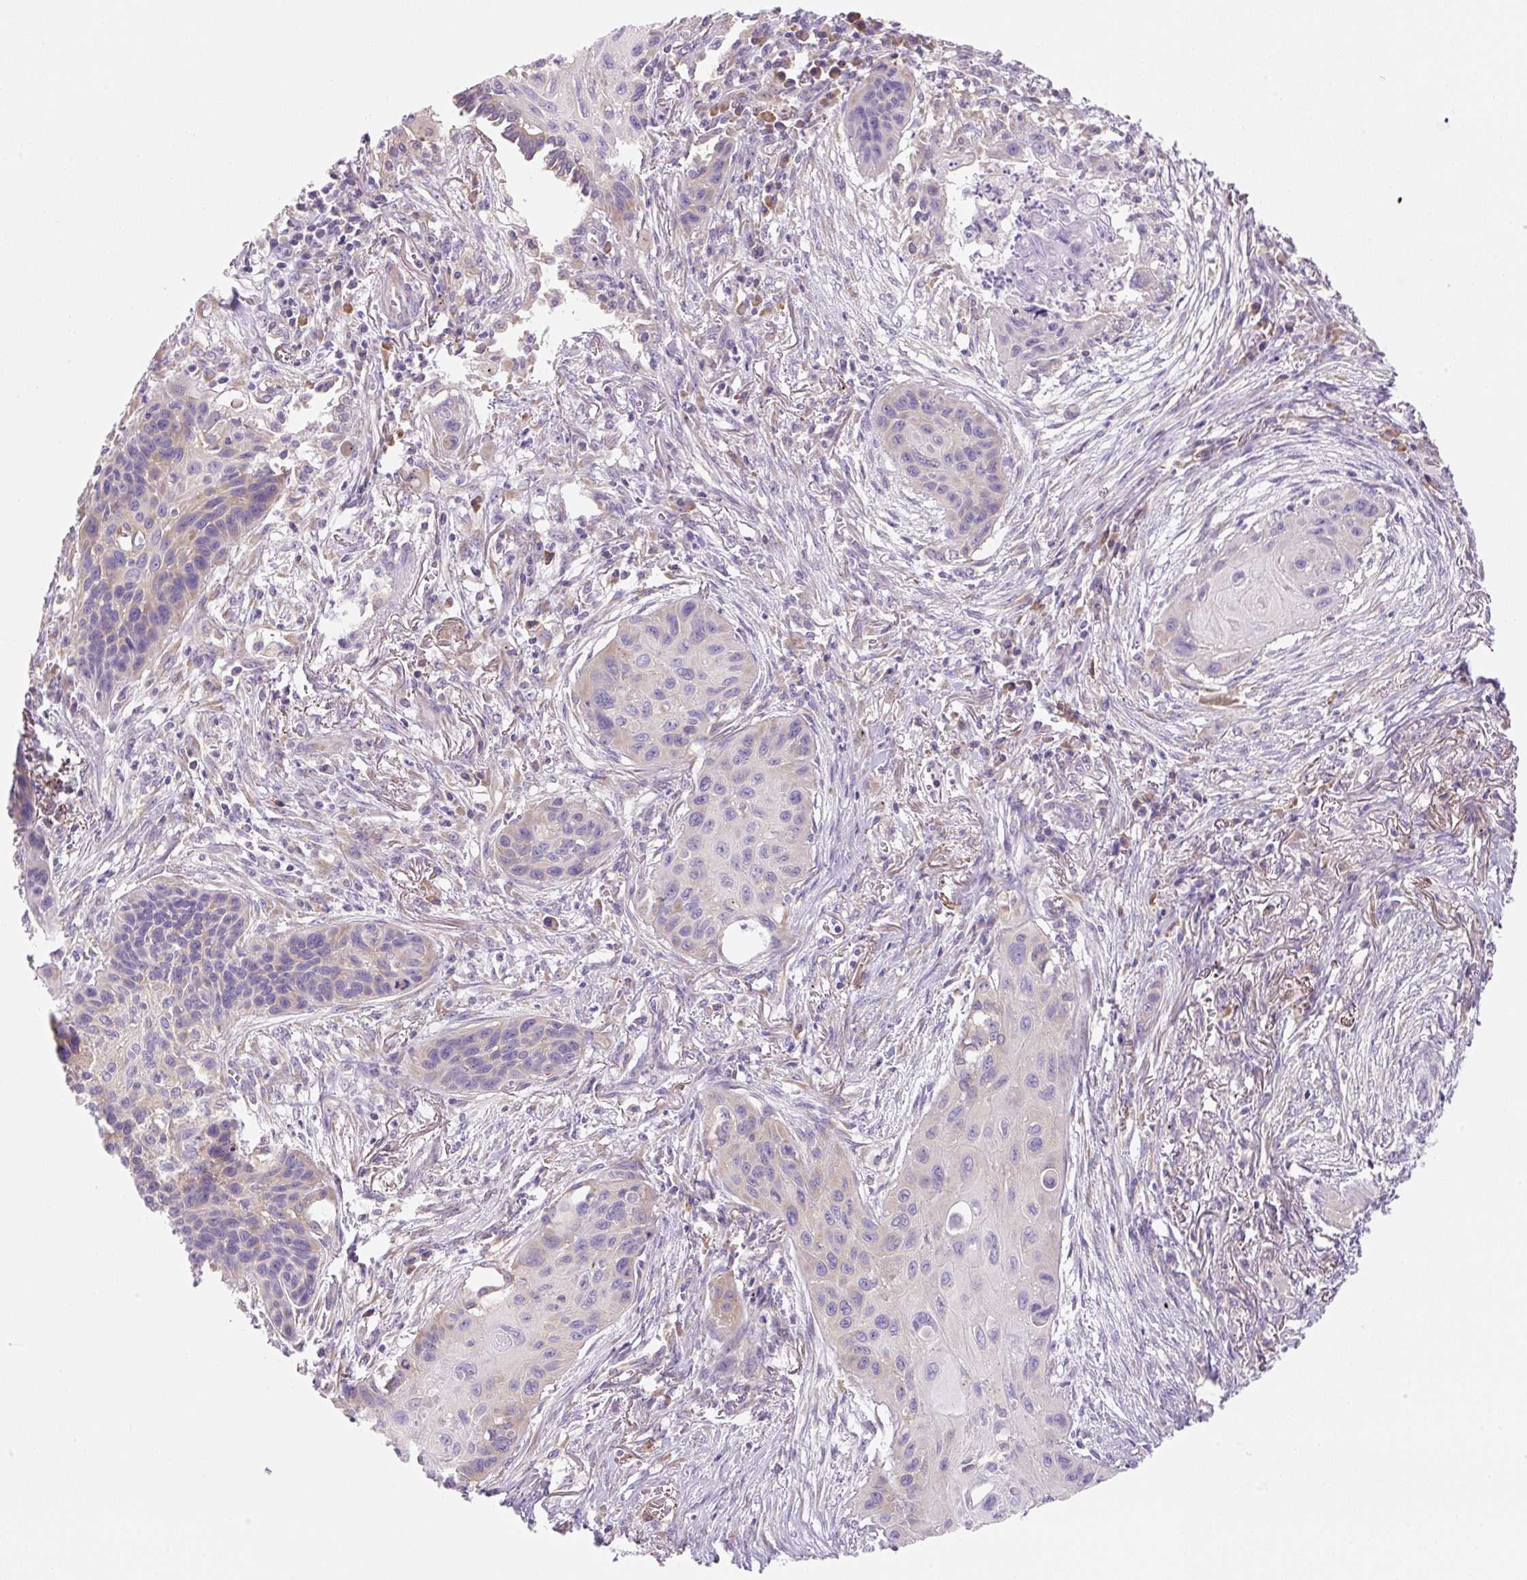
{"staining": {"intensity": "weak", "quantity": "<25%", "location": "cytoplasmic/membranous"}, "tissue": "lung cancer", "cell_type": "Tumor cells", "image_type": "cancer", "snomed": [{"axis": "morphology", "description": "Squamous cell carcinoma, NOS"}, {"axis": "topography", "description": "Lung"}], "caption": "Immunohistochemical staining of squamous cell carcinoma (lung) reveals no significant positivity in tumor cells.", "gene": "RPL18A", "patient": {"sex": "male", "age": 71}}